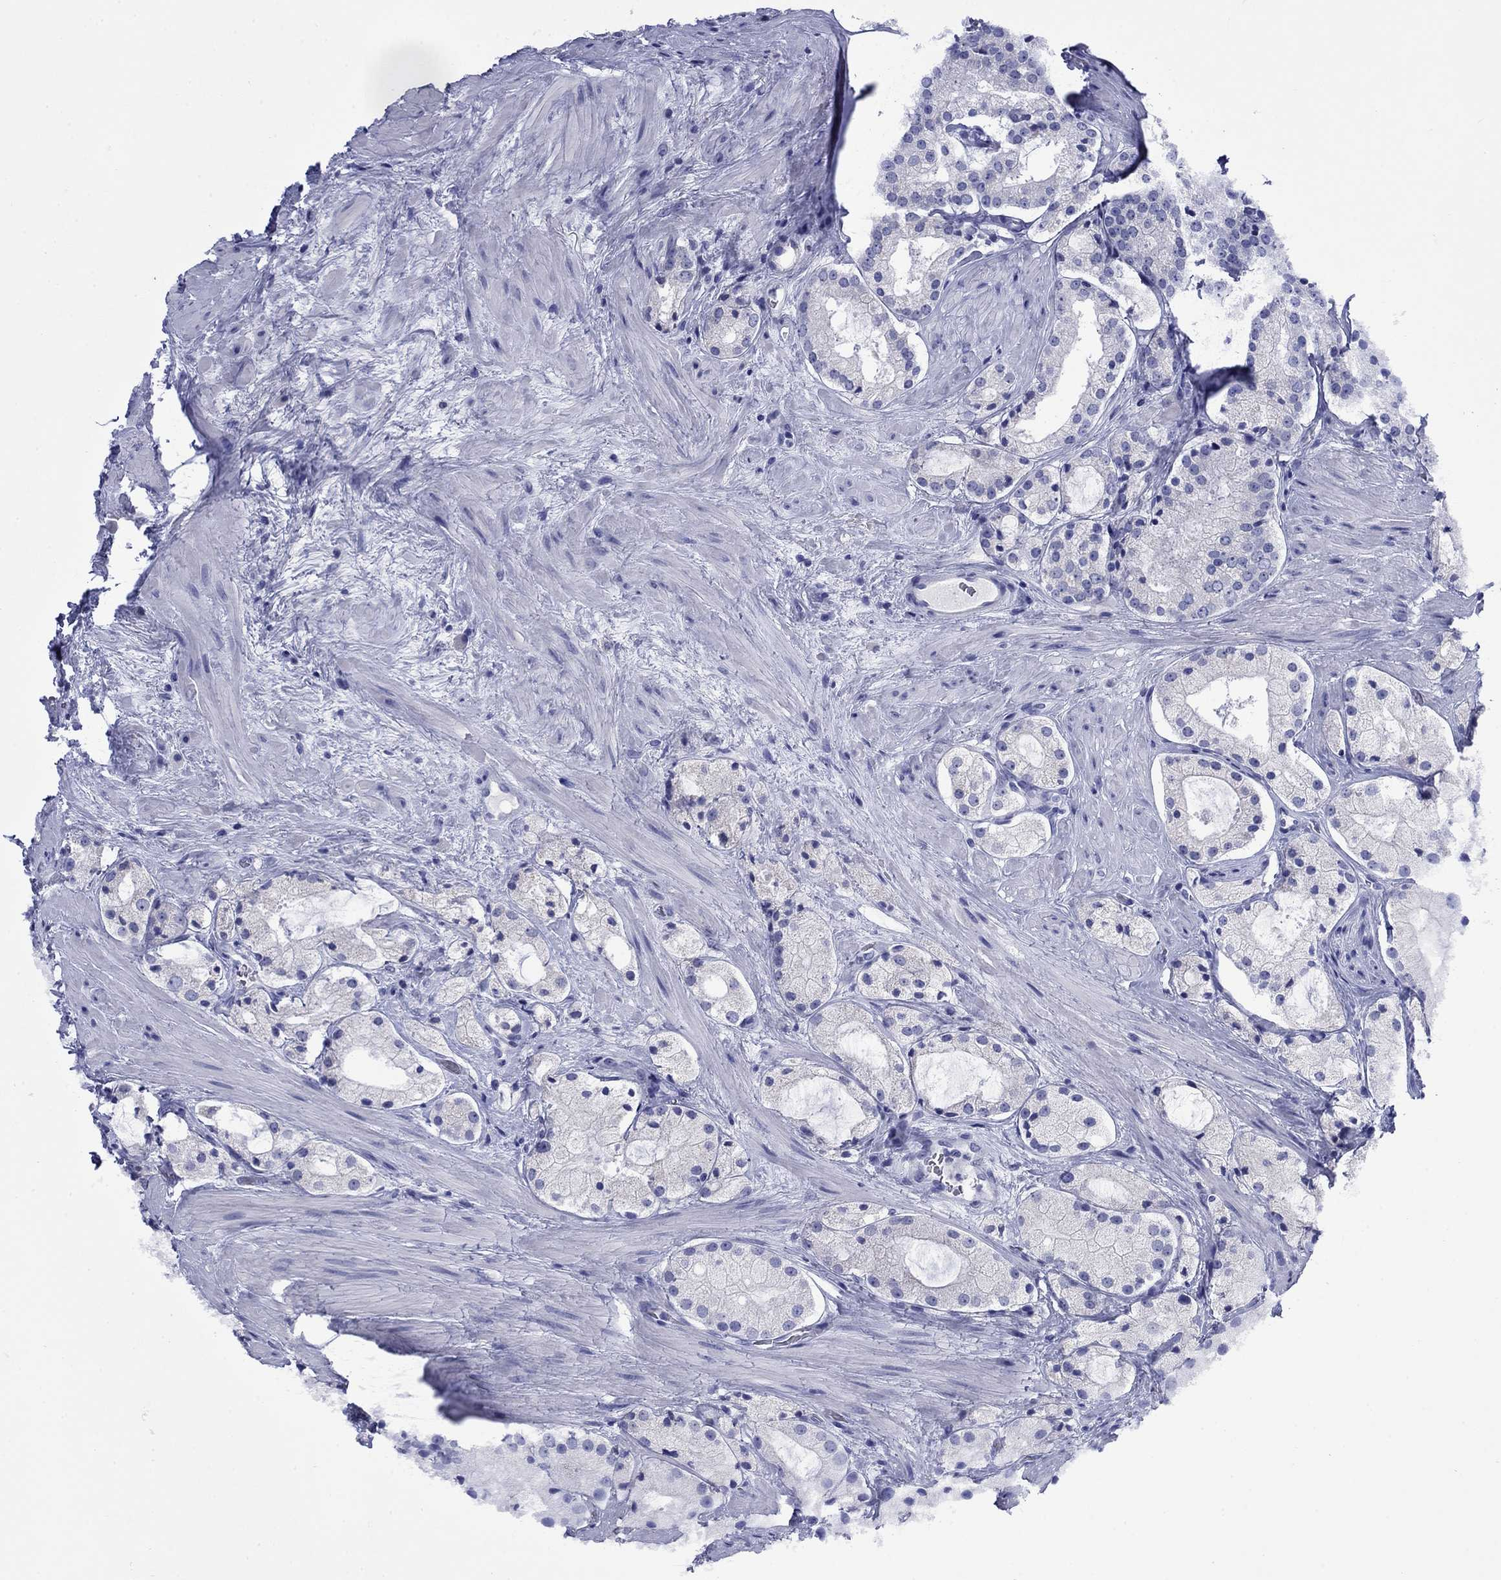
{"staining": {"intensity": "negative", "quantity": "none", "location": "none"}, "tissue": "prostate cancer", "cell_type": "Tumor cells", "image_type": "cancer", "snomed": [{"axis": "morphology", "description": "Adenocarcinoma, NOS"}, {"axis": "morphology", "description": "Adenocarcinoma, High grade"}, {"axis": "topography", "description": "Prostate"}], "caption": "High power microscopy histopathology image of an immunohistochemistry (IHC) micrograph of adenocarcinoma (prostate), revealing no significant expression in tumor cells.", "gene": "GIP", "patient": {"sex": "male", "age": 64}}